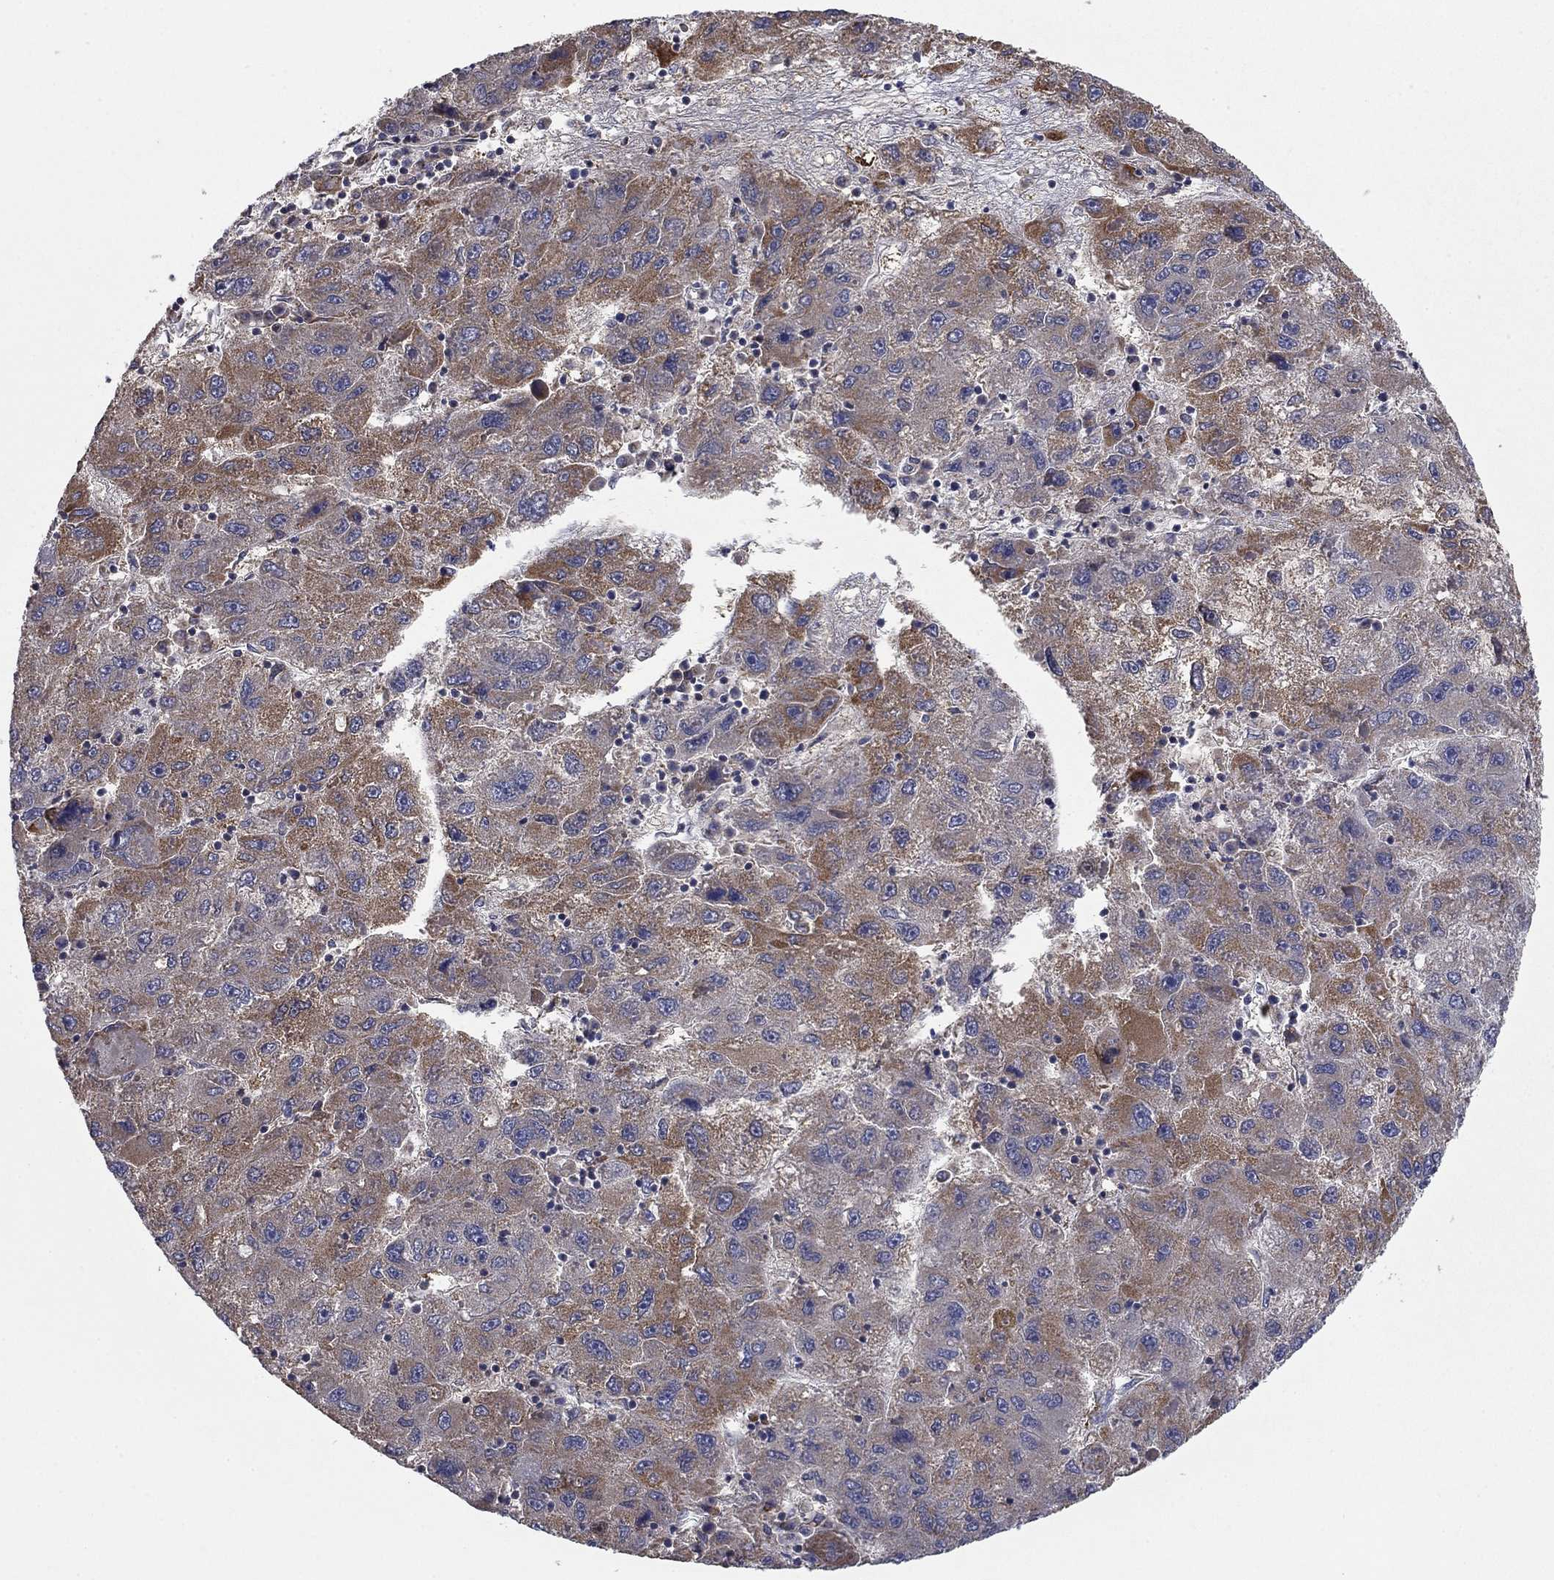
{"staining": {"intensity": "moderate", "quantity": ">75%", "location": "cytoplasmic/membranous"}, "tissue": "liver cancer", "cell_type": "Tumor cells", "image_type": "cancer", "snomed": [{"axis": "morphology", "description": "Carcinoma, Hepatocellular, NOS"}, {"axis": "topography", "description": "Liver"}], "caption": "DAB (3,3'-diaminobenzidine) immunohistochemical staining of human liver hepatocellular carcinoma reveals moderate cytoplasmic/membranous protein expression in approximately >75% of tumor cells.", "gene": "MMAA", "patient": {"sex": "male", "age": 75}}